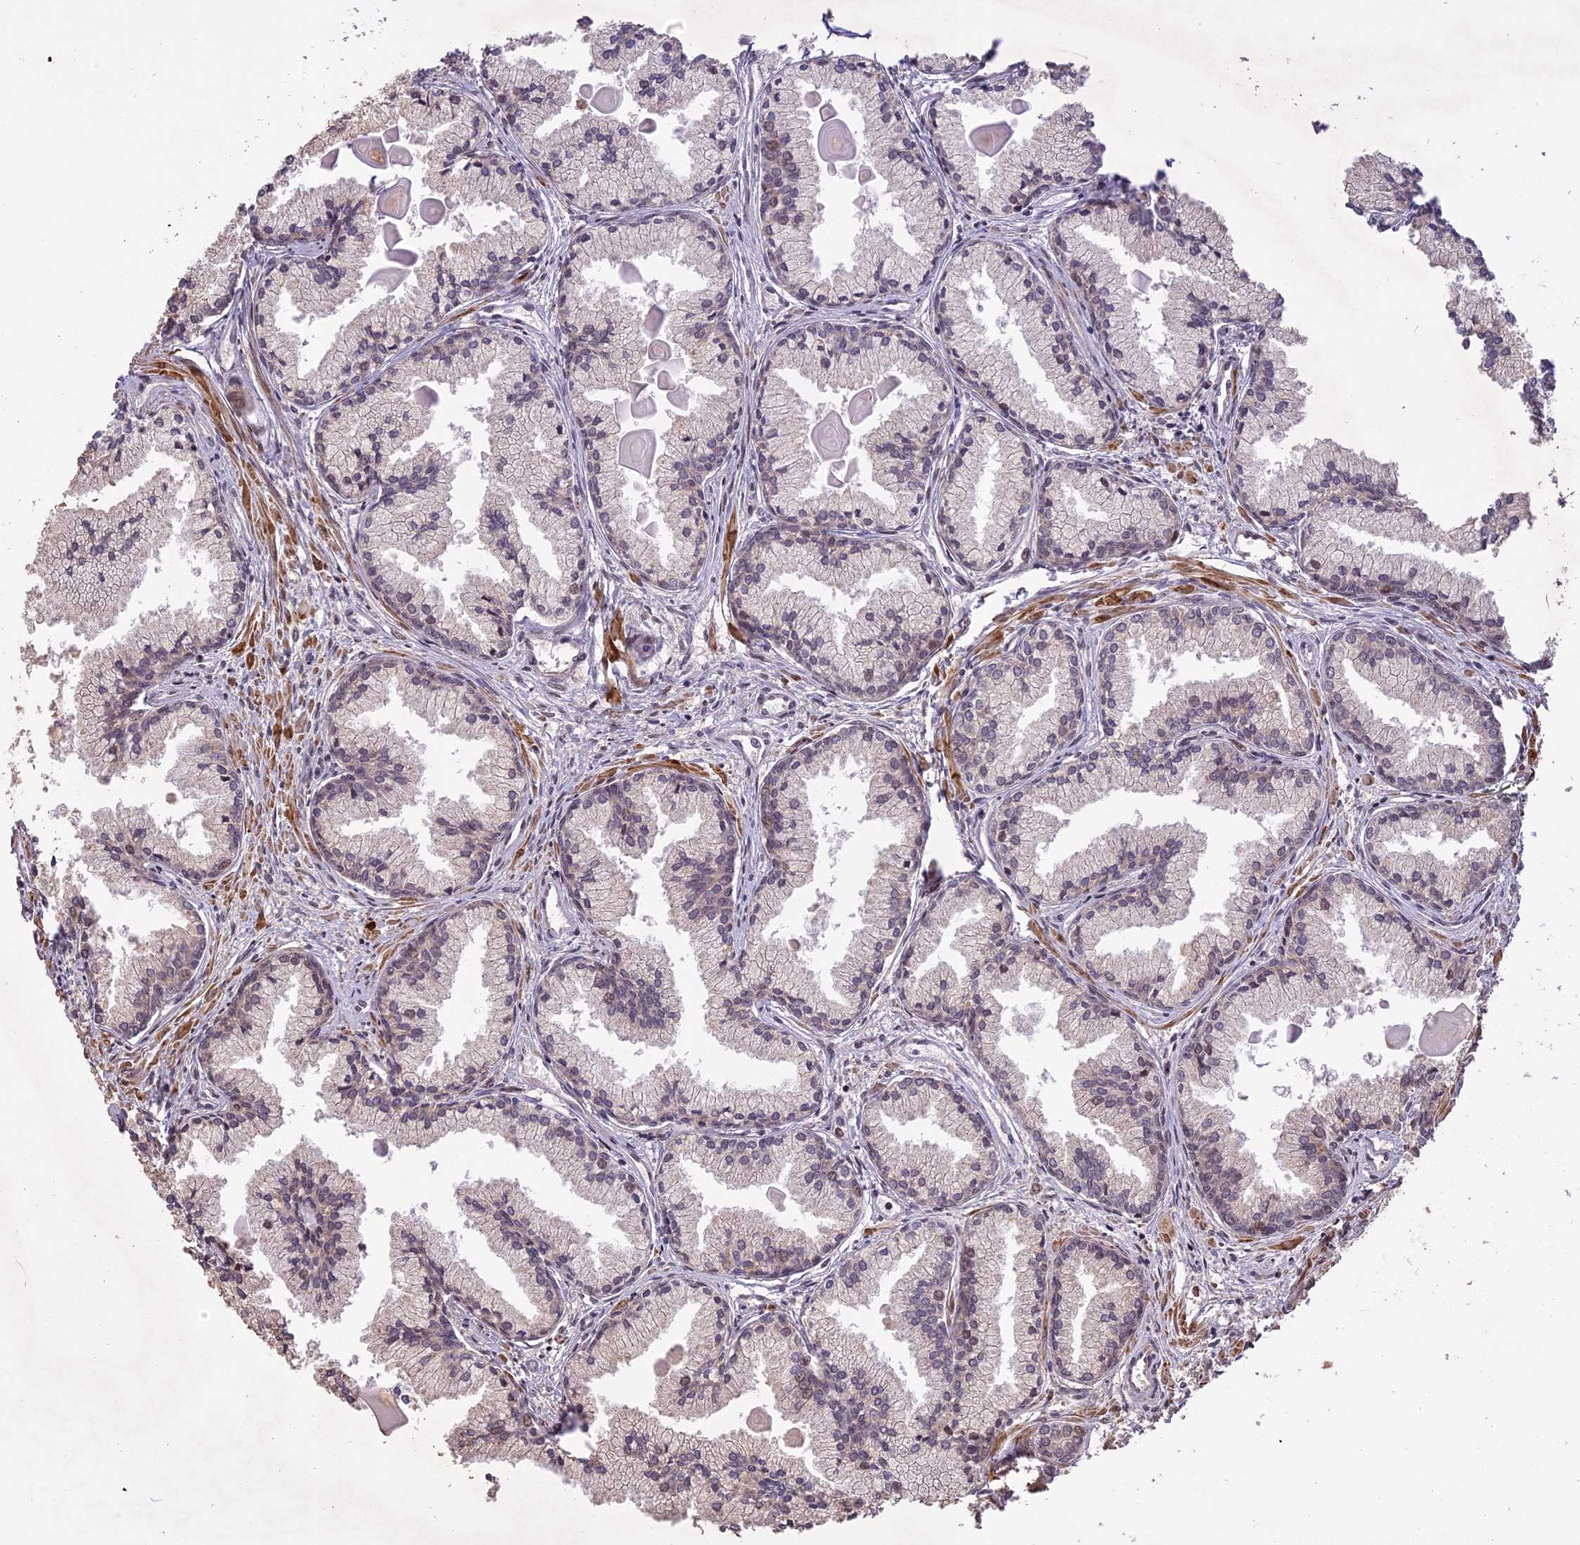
{"staining": {"intensity": "negative", "quantity": "none", "location": "none"}, "tissue": "prostate cancer", "cell_type": "Tumor cells", "image_type": "cancer", "snomed": [{"axis": "morphology", "description": "Adenocarcinoma, High grade"}, {"axis": "topography", "description": "Prostate"}], "caption": "This histopathology image is of prostate cancer stained with immunohistochemistry (IHC) to label a protein in brown with the nuclei are counter-stained blue. There is no staining in tumor cells.", "gene": "PRELID2", "patient": {"sex": "male", "age": 68}}